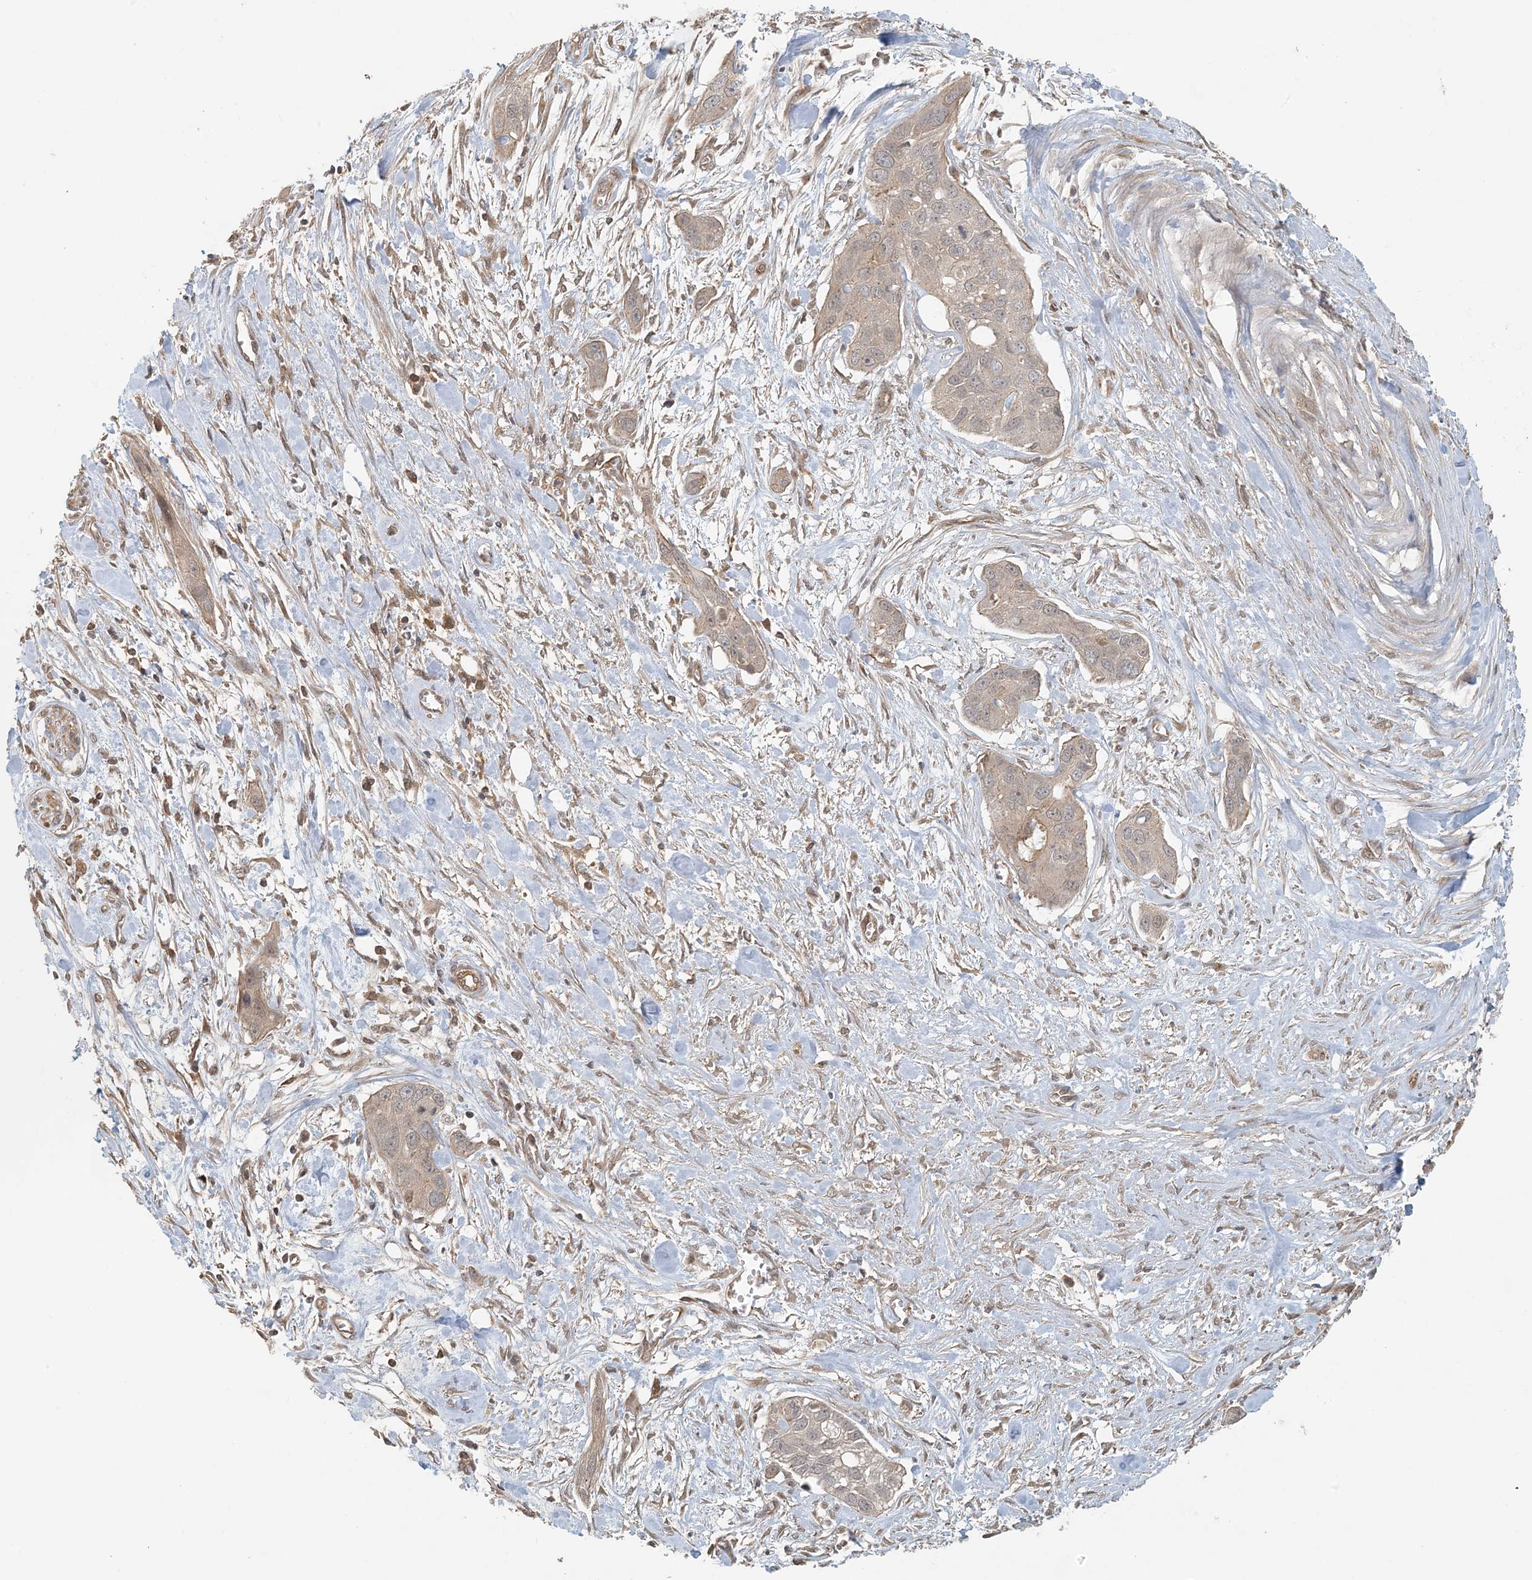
{"staining": {"intensity": "weak", "quantity": "<25%", "location": "cytoplasmic/membranous"}, "tissue": "pancreatic cancer", "cell_type": "Tumor cells", "image_type": "cancer", "snomed": [{"axis": "morphology", "description": "Adenocarcinoma, NOS"}, {"axis": "topography", "description": "Pancreas"}], "caption": "DAB immunohistochemical staining of adenocarcinoma (pancreatic) displays no significant staining in tumor cells.", "gene": "OBI1", "patient": {"sex": "female", "age": 60}}